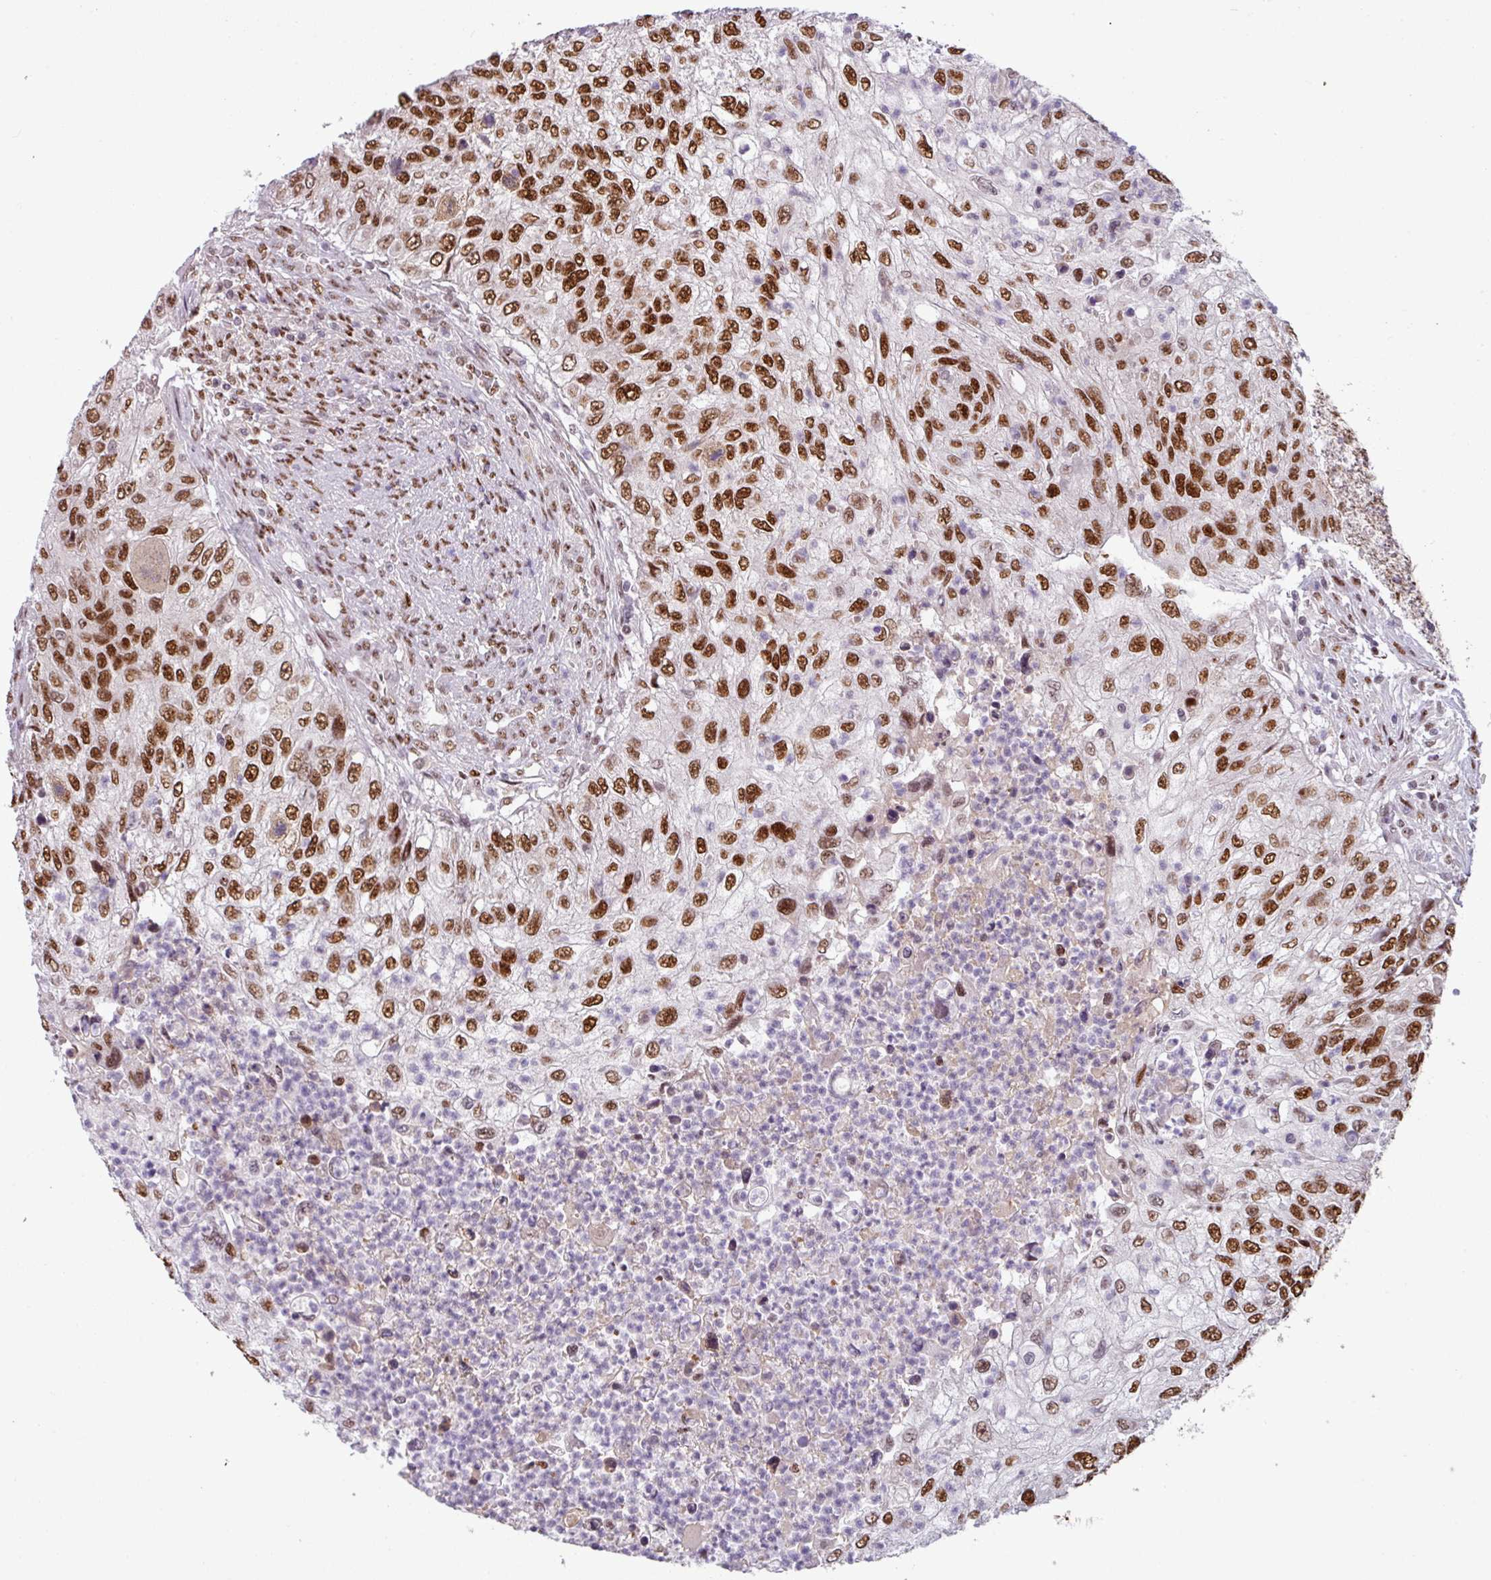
{"staining": {"intensity": "strong", "quantity": ">75%", "location": "nuclear"}, "tissue": "urothelial cancer", "cell_type": "Tumor cells", "image_type": "cancer", "snomed": [{"axis": "morphology", "description": "Urothelial carcinoma, High grade"}, {"axis": "topography", "description": "Urinary bladder"}], "caption": "Immunohistochemical staining of human urothelial carcinoma (high-grade) reveals strong nuclear protein expression in about >75% of tumor cells. (Stains: DAB (3,3'-diaminobenzidine) in brown, nuclei in blue, Microscopy: brightfield microscopy at high magnification).", "gene": "IRF2BPL", "patient": {"sex": "female", "age": 60}}